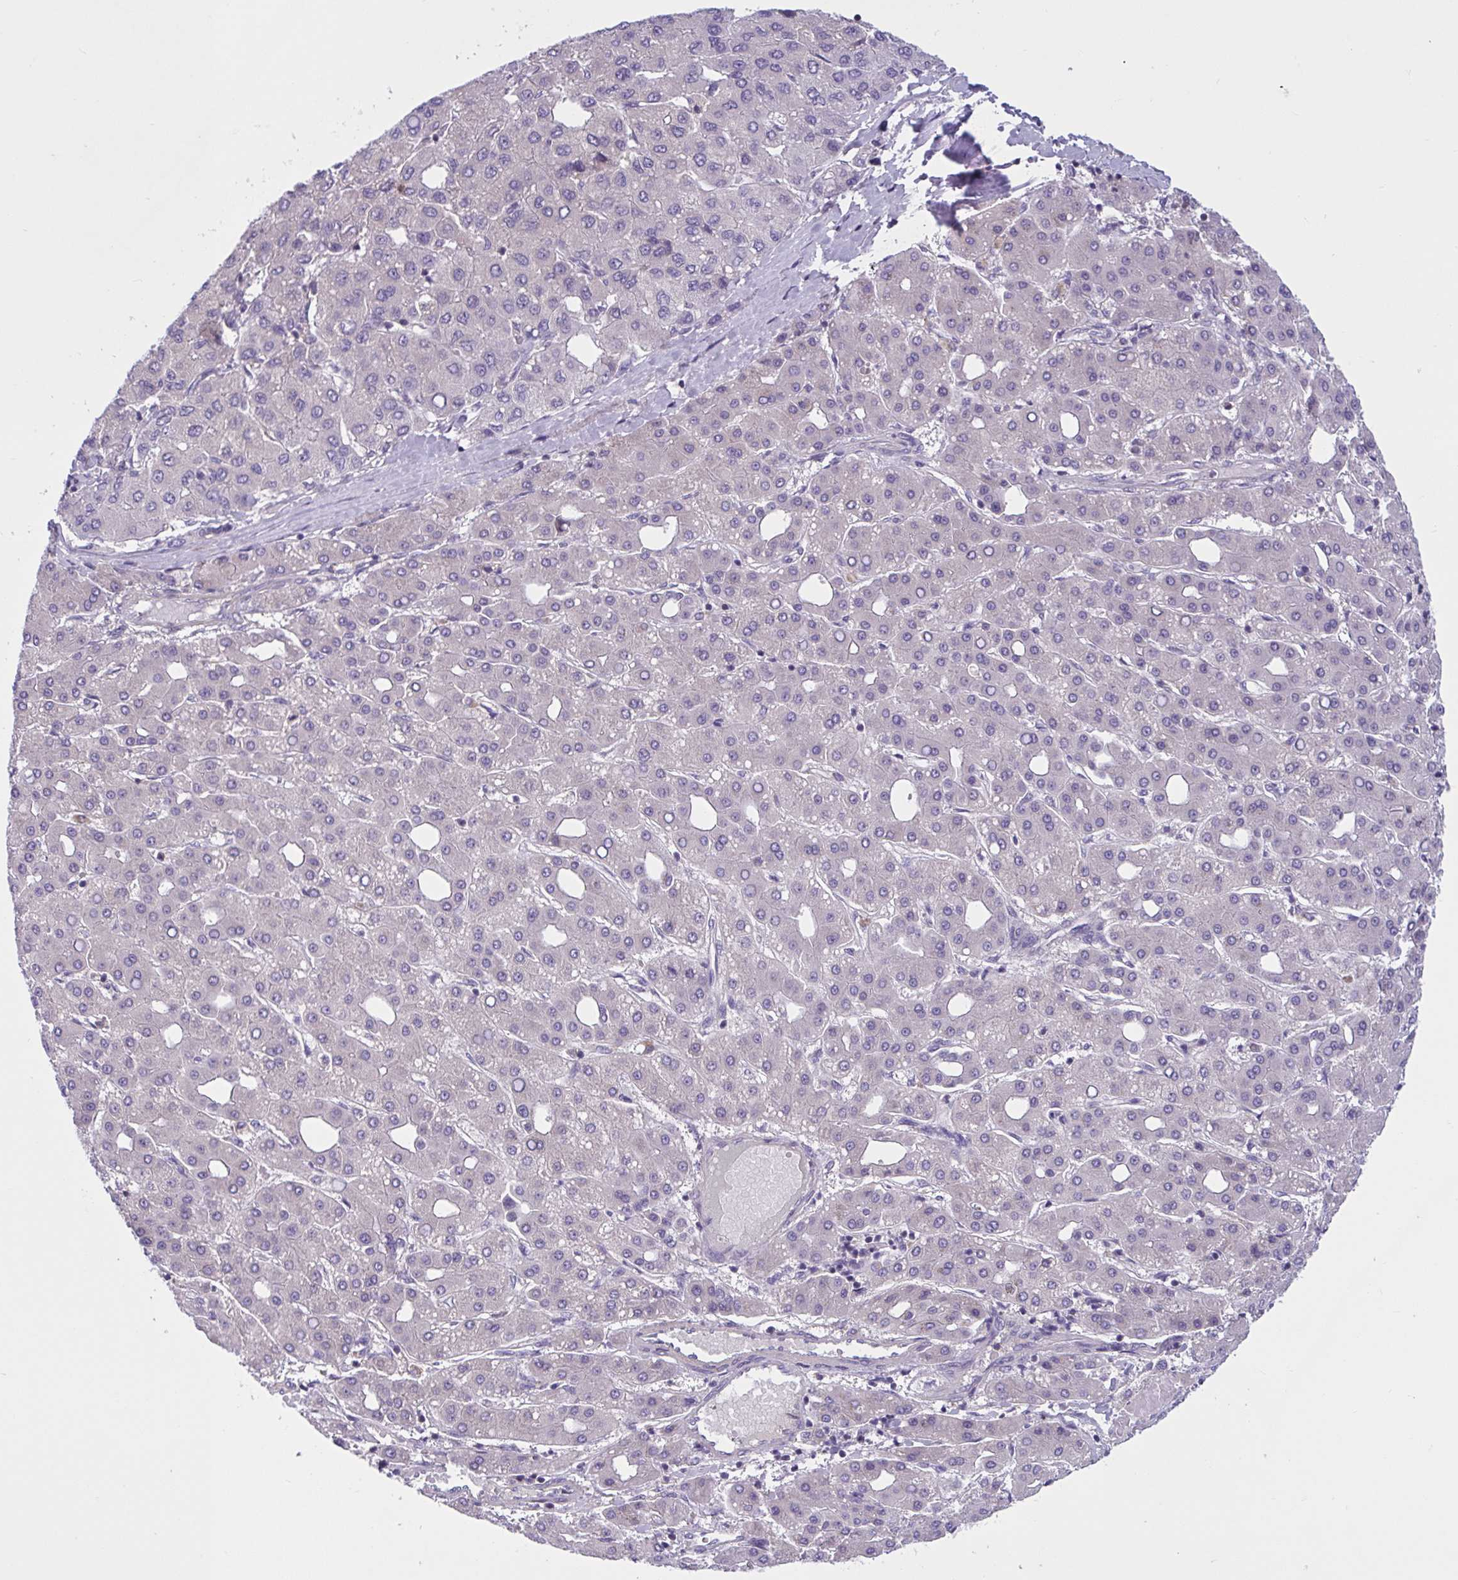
{"staining": {"intensity": "negative", "quantity": "none", "location": "none"}, "tissue": "liver cancer", "cell_type": "Tumor cells", "image_type": "cancer", "snomed": [{"axis": "morphology", "description": "Carcinoma, Hepatocellular, NOS"}, {"axis": "topography", "description": "Liver"}], "caption": "Human hepatocellular carcinoma (liver) stained for a protein using immunohistochemistry (IHC) reveals no staining in tumor cells.", "gene": "WNT9B", "patient": {"sex": "male", "age": 65}}